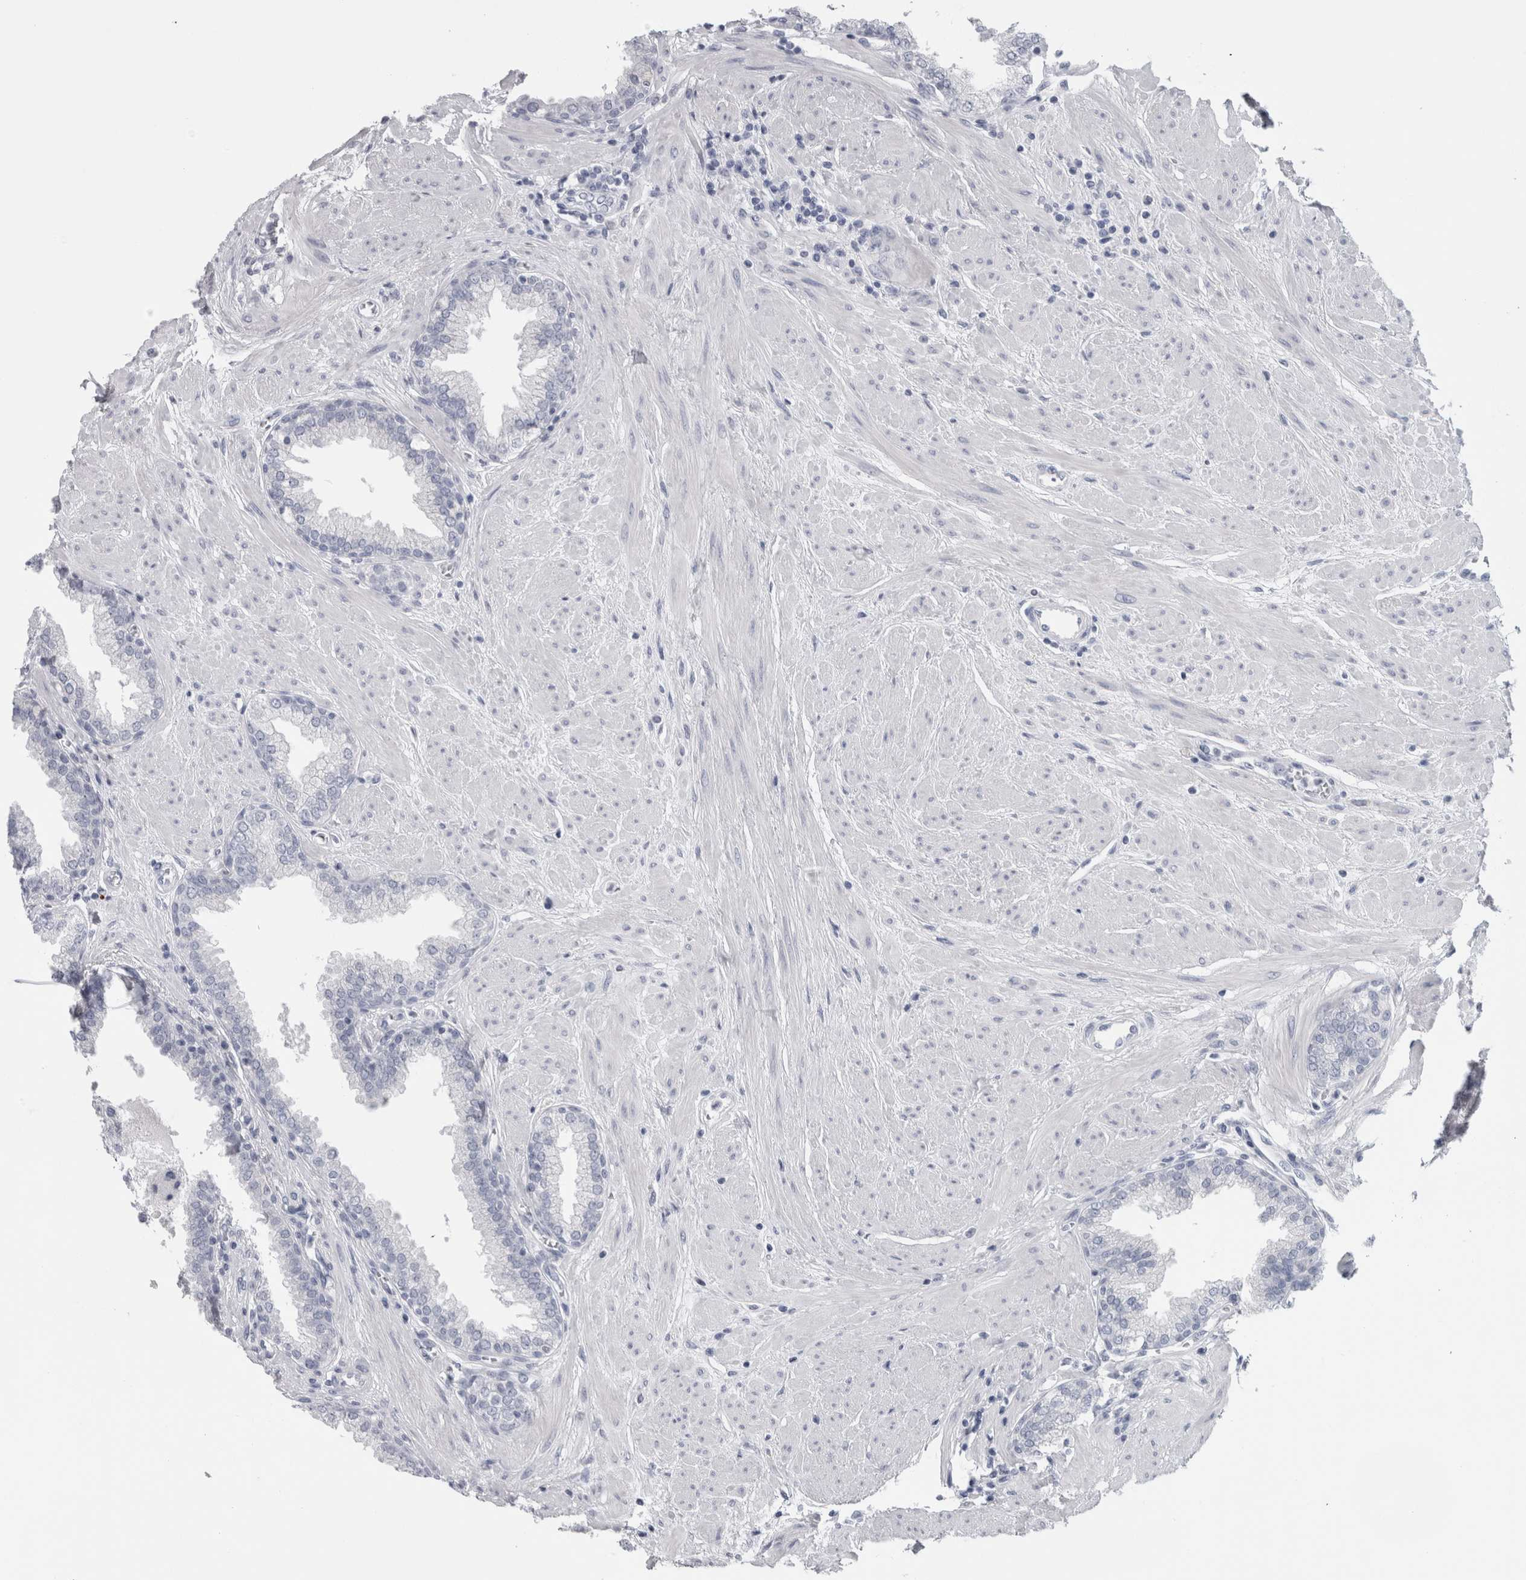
{"staining": {"intensity": "negative", "quantity": "none", "location": "none"}, "tissue": "prostate", "cell_type": "Glandular cells", "image_type": "normal", "snomed": [{"axis": "morphology", "description": "Normal tissue, NOS"}, {"axis": "topography", "description": "Prostate"}], "caption": "IHC micrograph of unremarkable prostate: prostate stained with DAB (3,3'-diaminobenzidine) displays no significant protein positivity in glandular cells.", "gene": "ADAM2", "patient": {"sex": "male", "age": 51}}